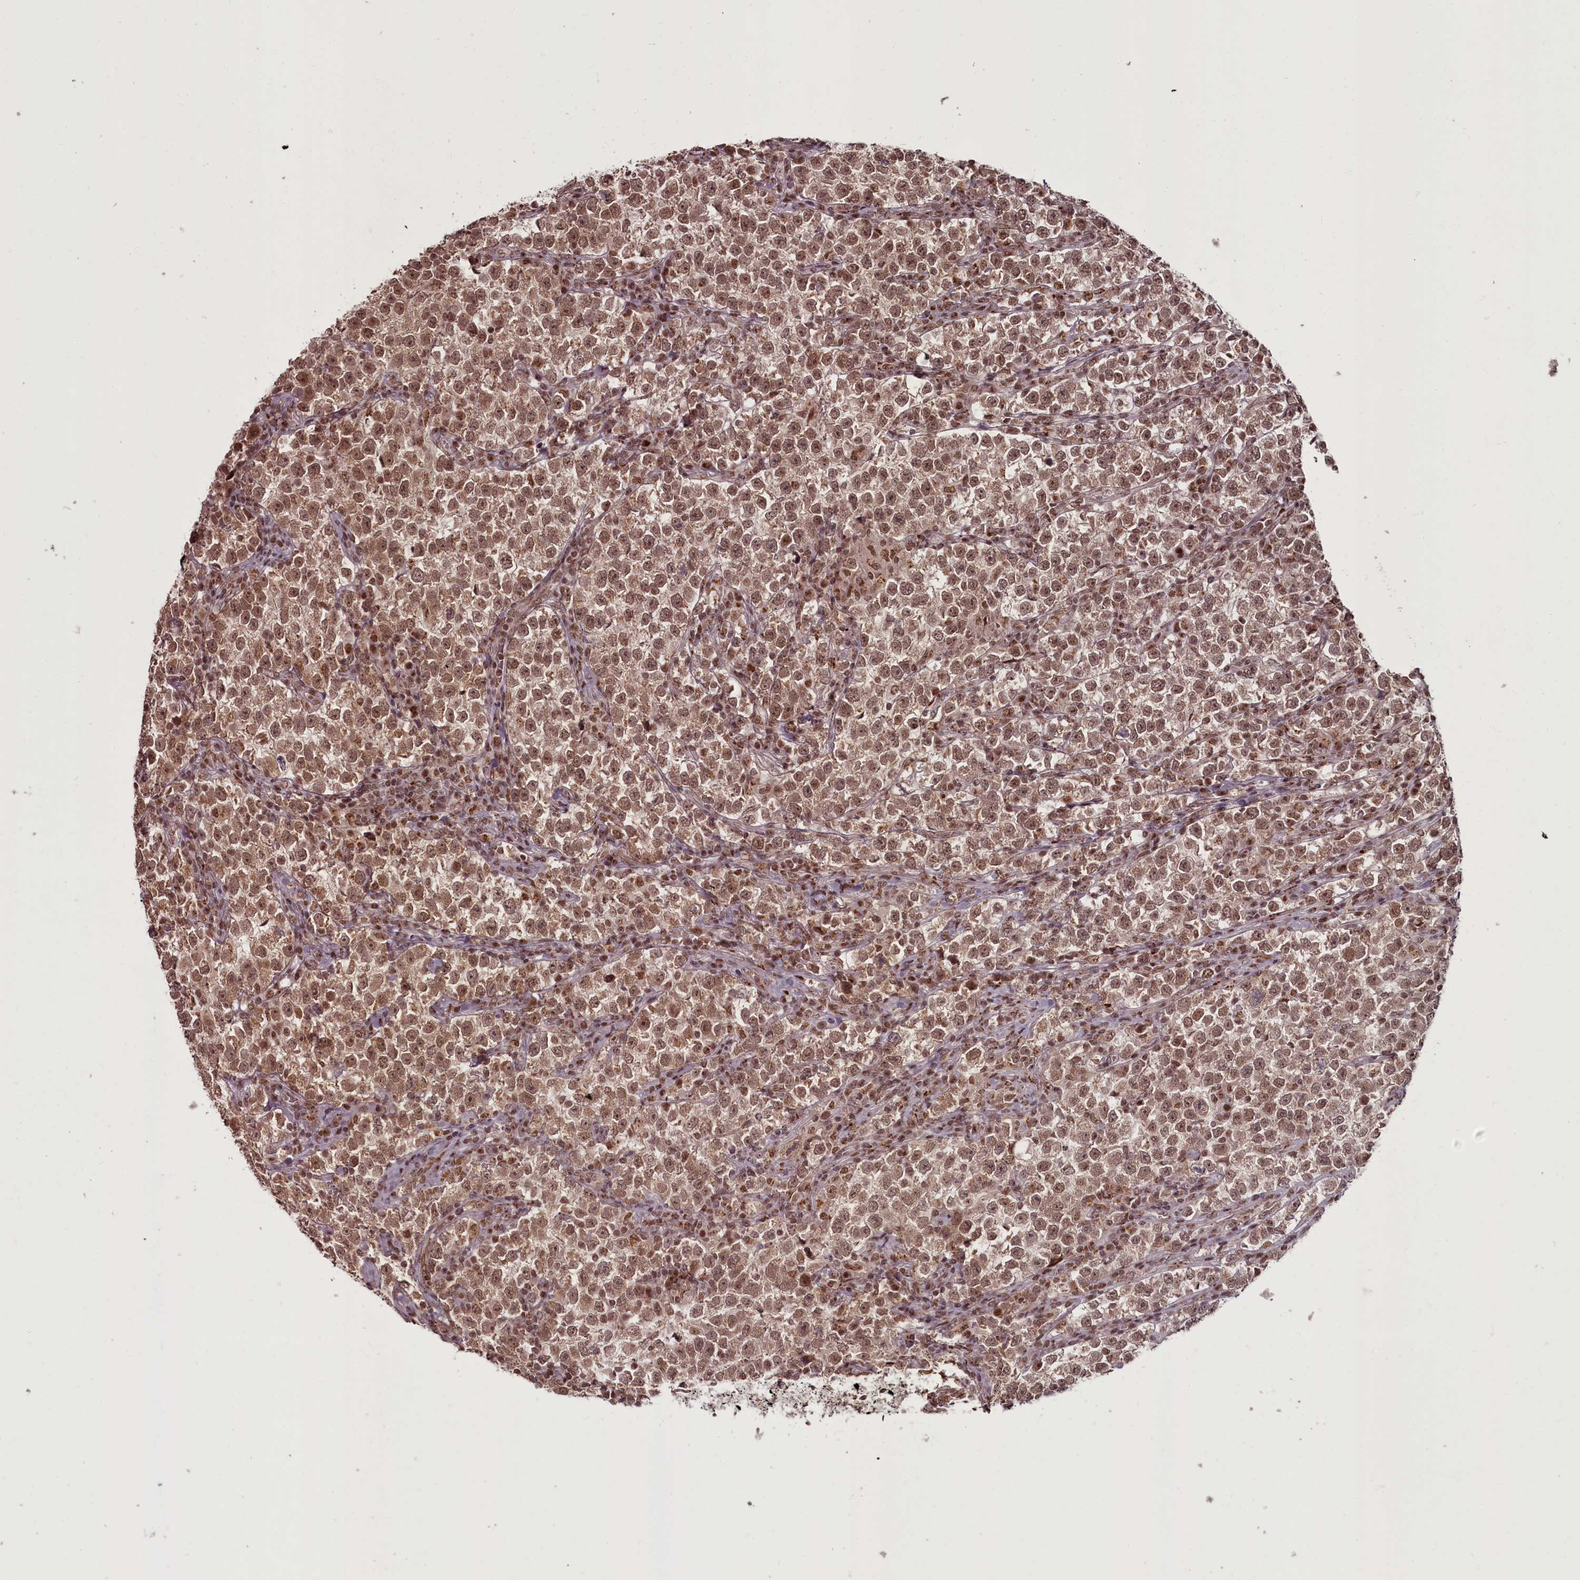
{"staining": {"intensity": "moderate", "quantity": ">75%", "location": "nuclear"}, "tissue": "testis cancer", "cell_type": "Tumor cells", "image_type": "cancer", "snomed": [{"axis": "morphology", "description": "Normal tissue, NOS"}, {"axis": "morphology", "description": "Seminoma, NOS"}, {"axis": "topography", "description": "Testis"}], "caption": "Protein expression analysis of testis cancer reveals moderate nuclear staining in approximately >75% of tumor cells.", "gene": "CEP83", "patient": {"sex": "male", "age": 43}}